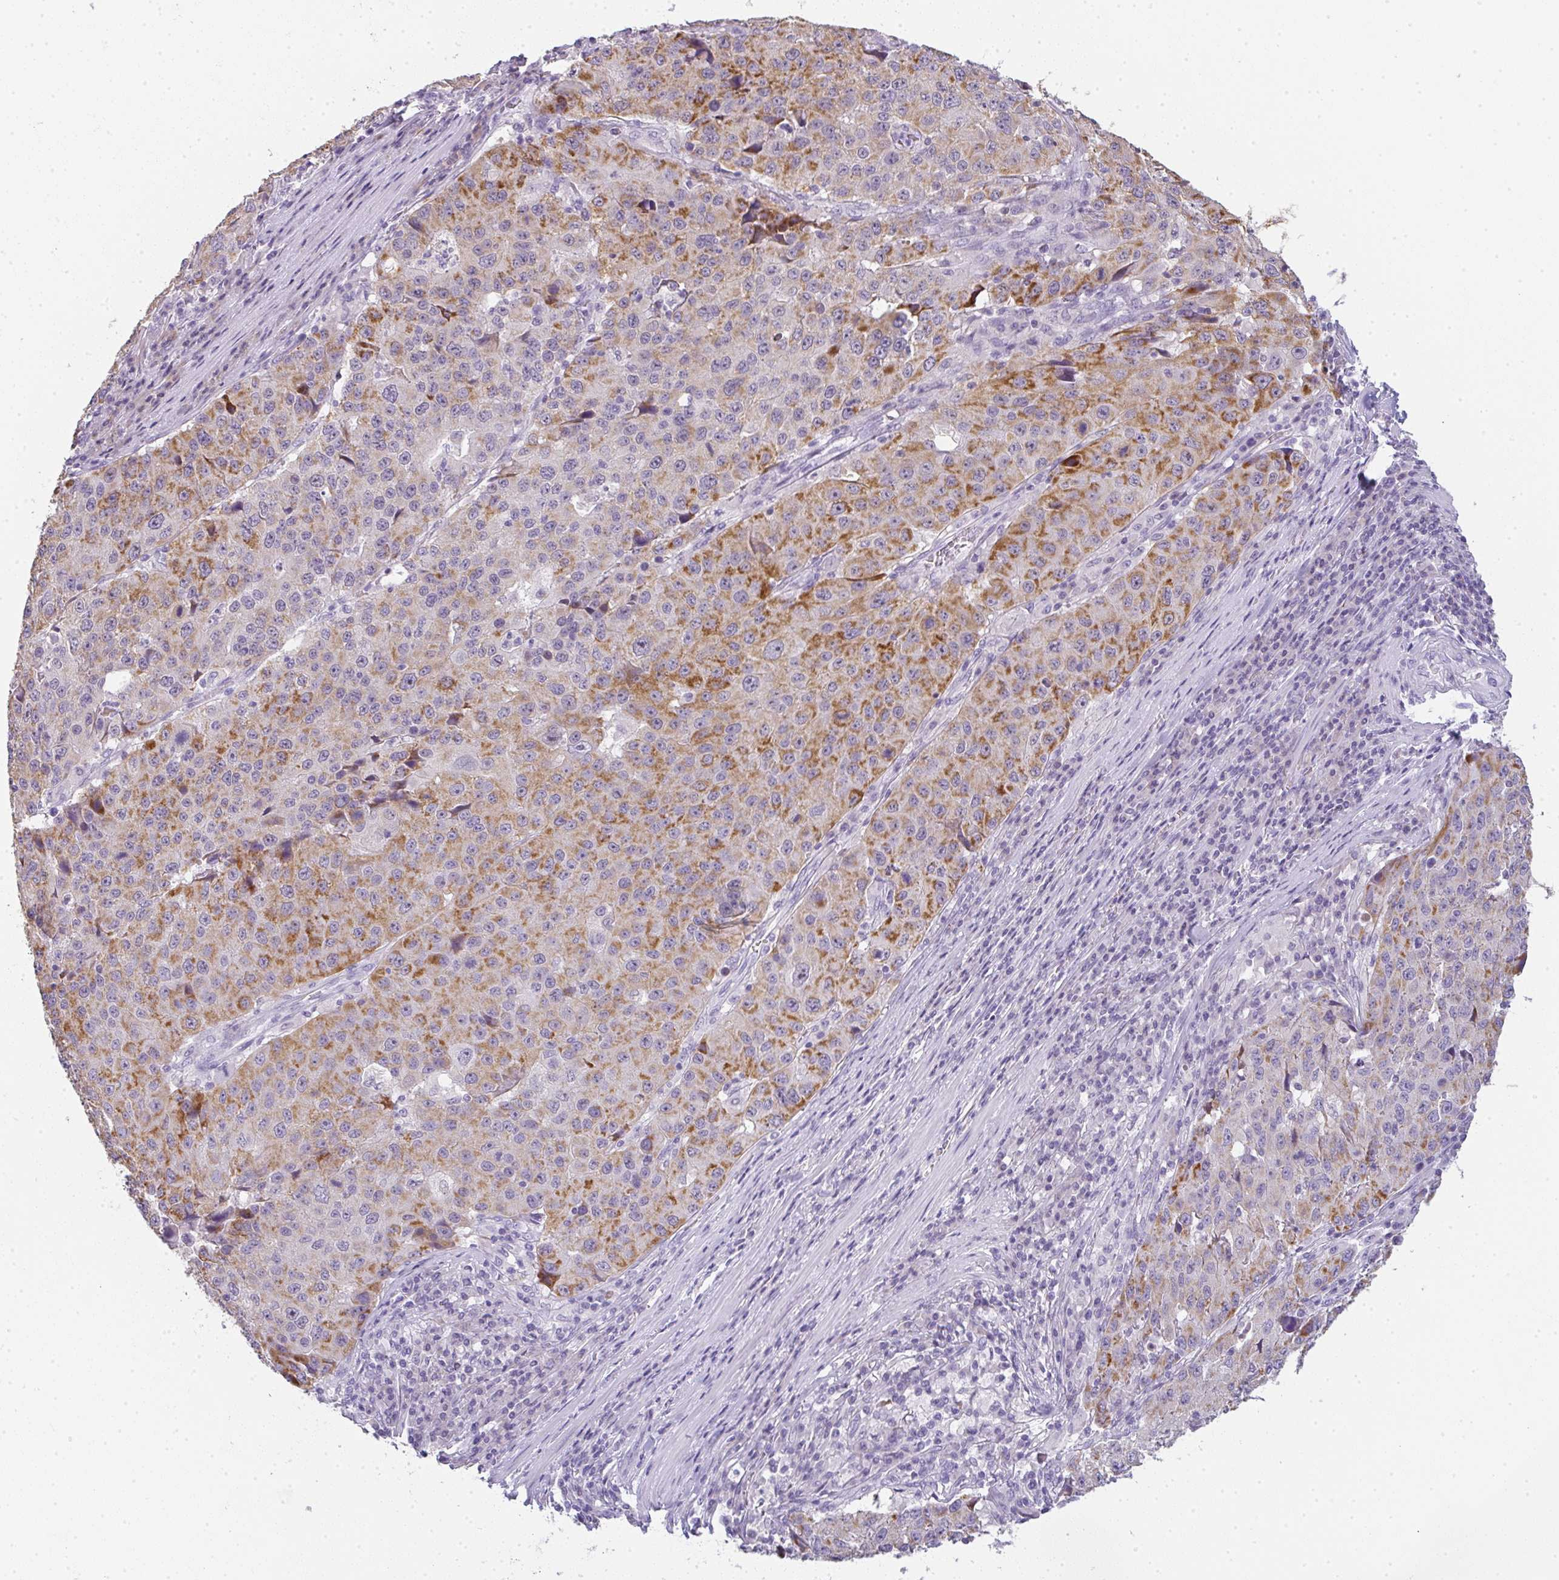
{"staining": {"intensity": "moderate", "quantity": ">75%", "location": "cytoplasmic/membranous"}, "tissue": "stomach cancer", "cell_type": "Tumor cells", "image_type": "cancer", "snomed": [{"axis": "morphology", "description": "Adenocarcinoma, NOS"}, {"axis": "topography", "description": "Stomach"}], "caption": "The photomicrograph shows immunohistochemical staining of adenocarcinoma (stomach). There is moderate cytoplasmic/membranous expression is identified in approximately >75% of tumor cells.", "gene": "LPAR4", "patient": {"sex": "male", "age": 71}}